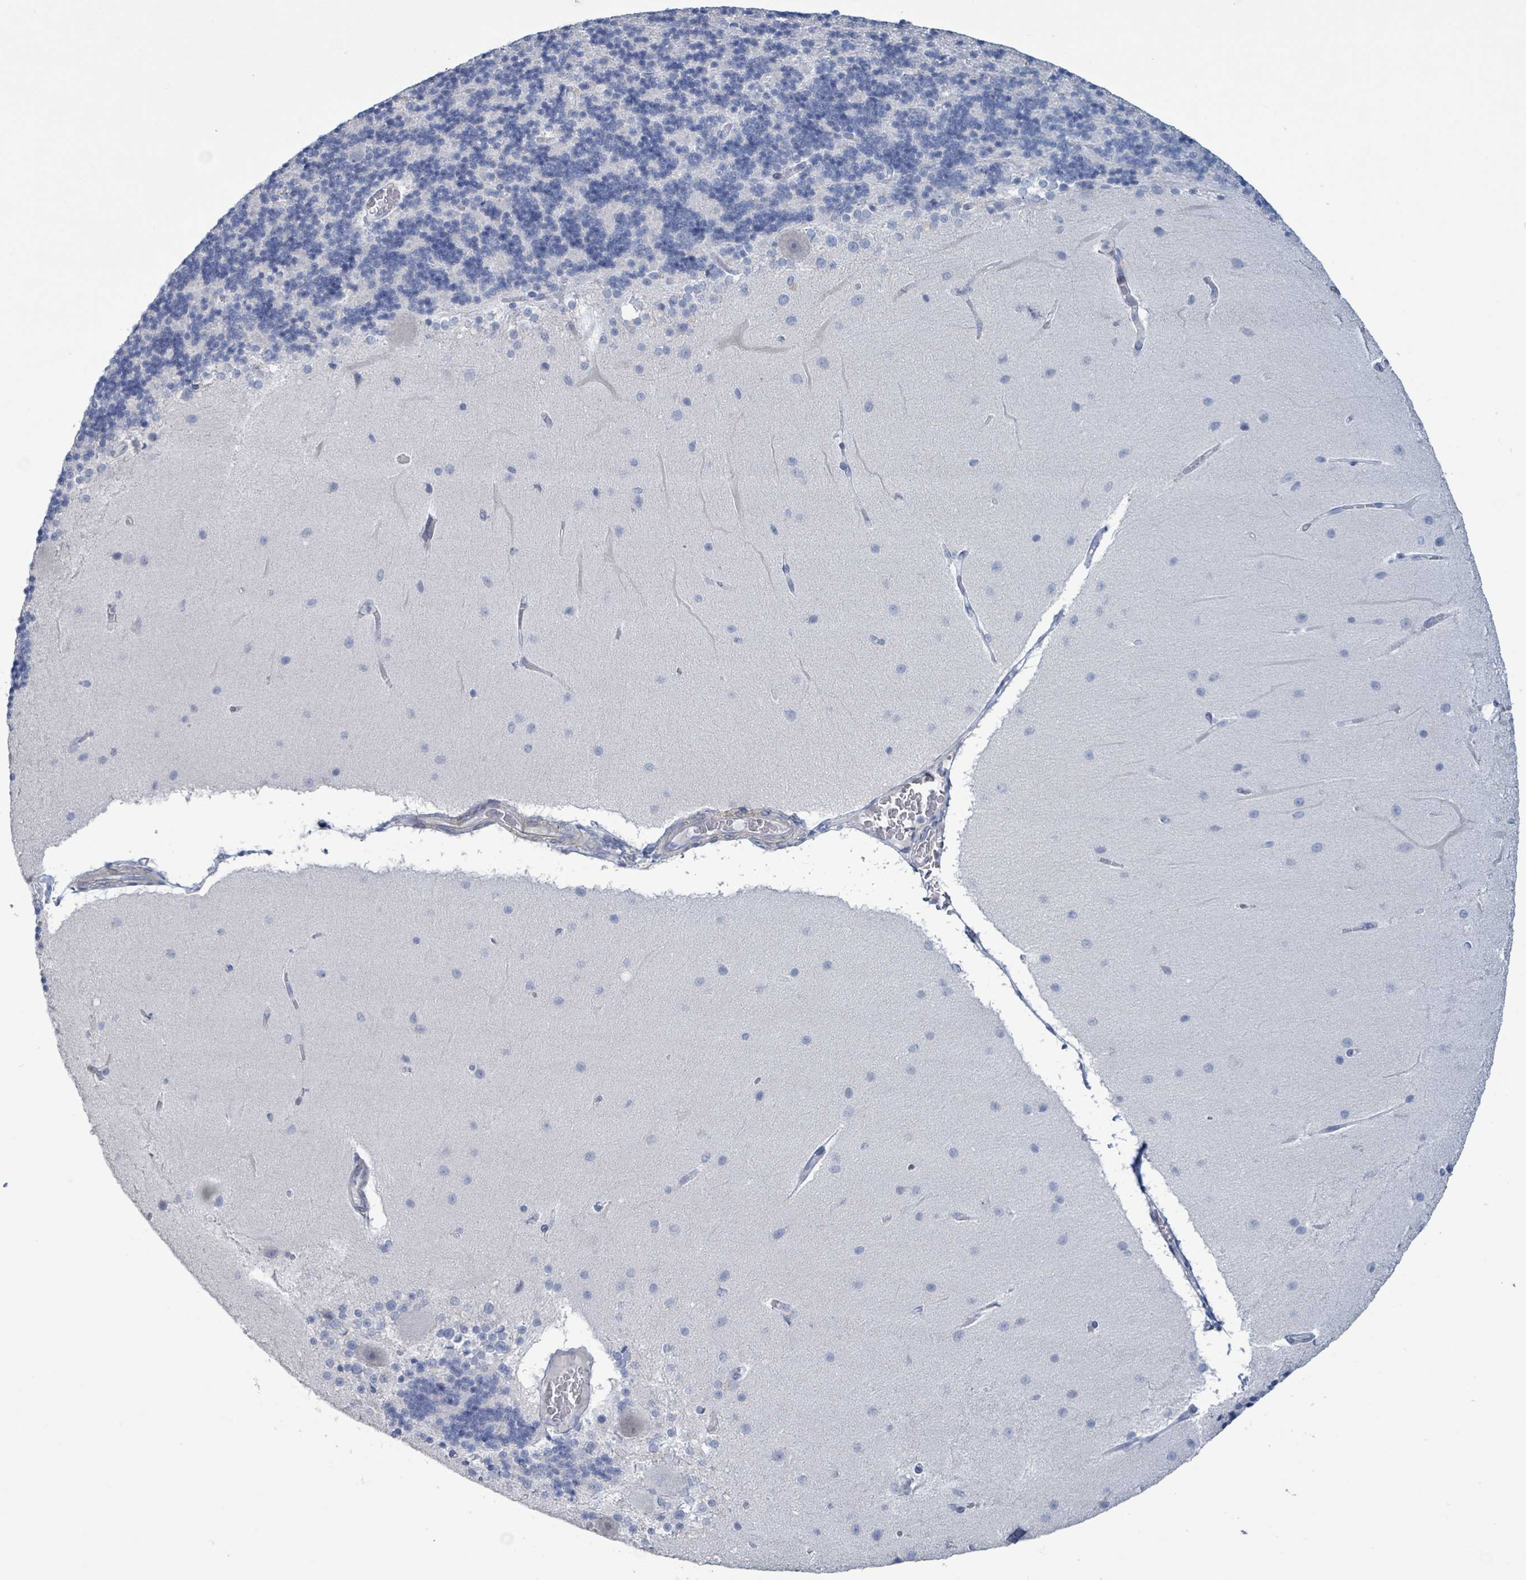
{"staining": {"intensity": "negative", "quantity": "none", "location": "none"}, "tissue": "cerebellum", "cell_type": "Cells in granular layer", "image_type": "normal", "snomed": [{"axis": "morphology", "description": "Normal tissue, NOS"}, {"axis": "topography", "description": "Cerebellum"}], "caption": "Cells in granular layer are negative for protein expression in benign human cerebellum. The staining was performed using DAB to visualize the protein expression in brown, while the nuclei were stained in blue with hematoxylin (Magnification: 20x).", "gene": "PKLR", "patient": {"sex": "female", "age": 54}}